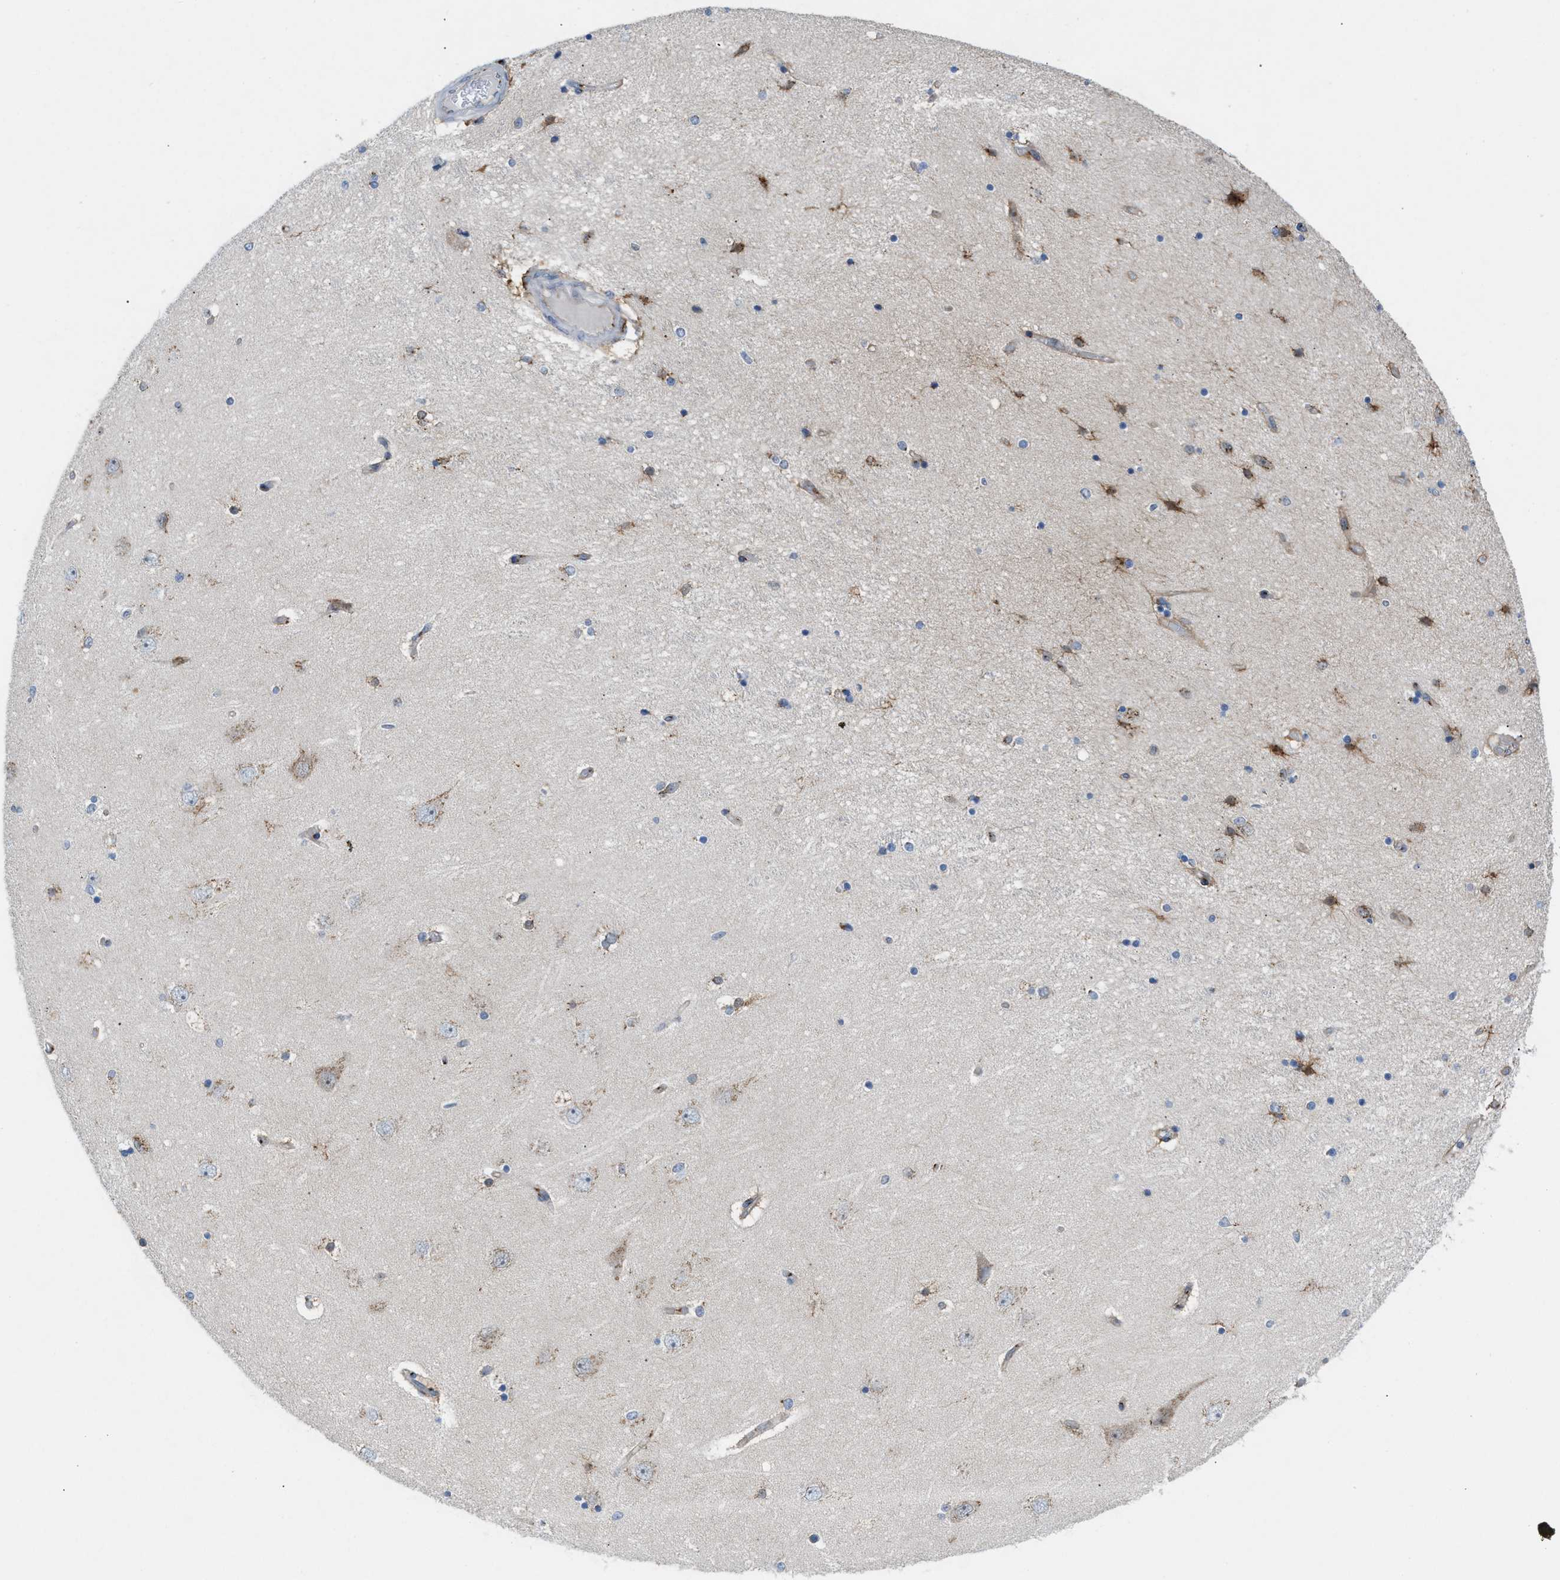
{"staining": {"intensity": "moderate", "quantity": "<25%", "location": "cytoplasmic/membranous"}, "tissue": "hippocampus", "cell_type": "Glial cells", "image_type": "normal", "snomed": [{"axis": "morphology", "description": "Normal tissue, NOS"}, {"axis": "topography", "description": "Hippocampus"}], "caption": "The micrograph reveals staining of normal hippocampus, revealing moderate cytoplasmic/membranous protein positivity (brown color) within glial cells. Using DAB (3,3'-diaminobenzidine) (brown) and hematoxylin (blue) stains, captured at high magnification using brightfield microscopy.", "gene": "SLC38A10", "patient": {"sex": "female", "age": 54}}